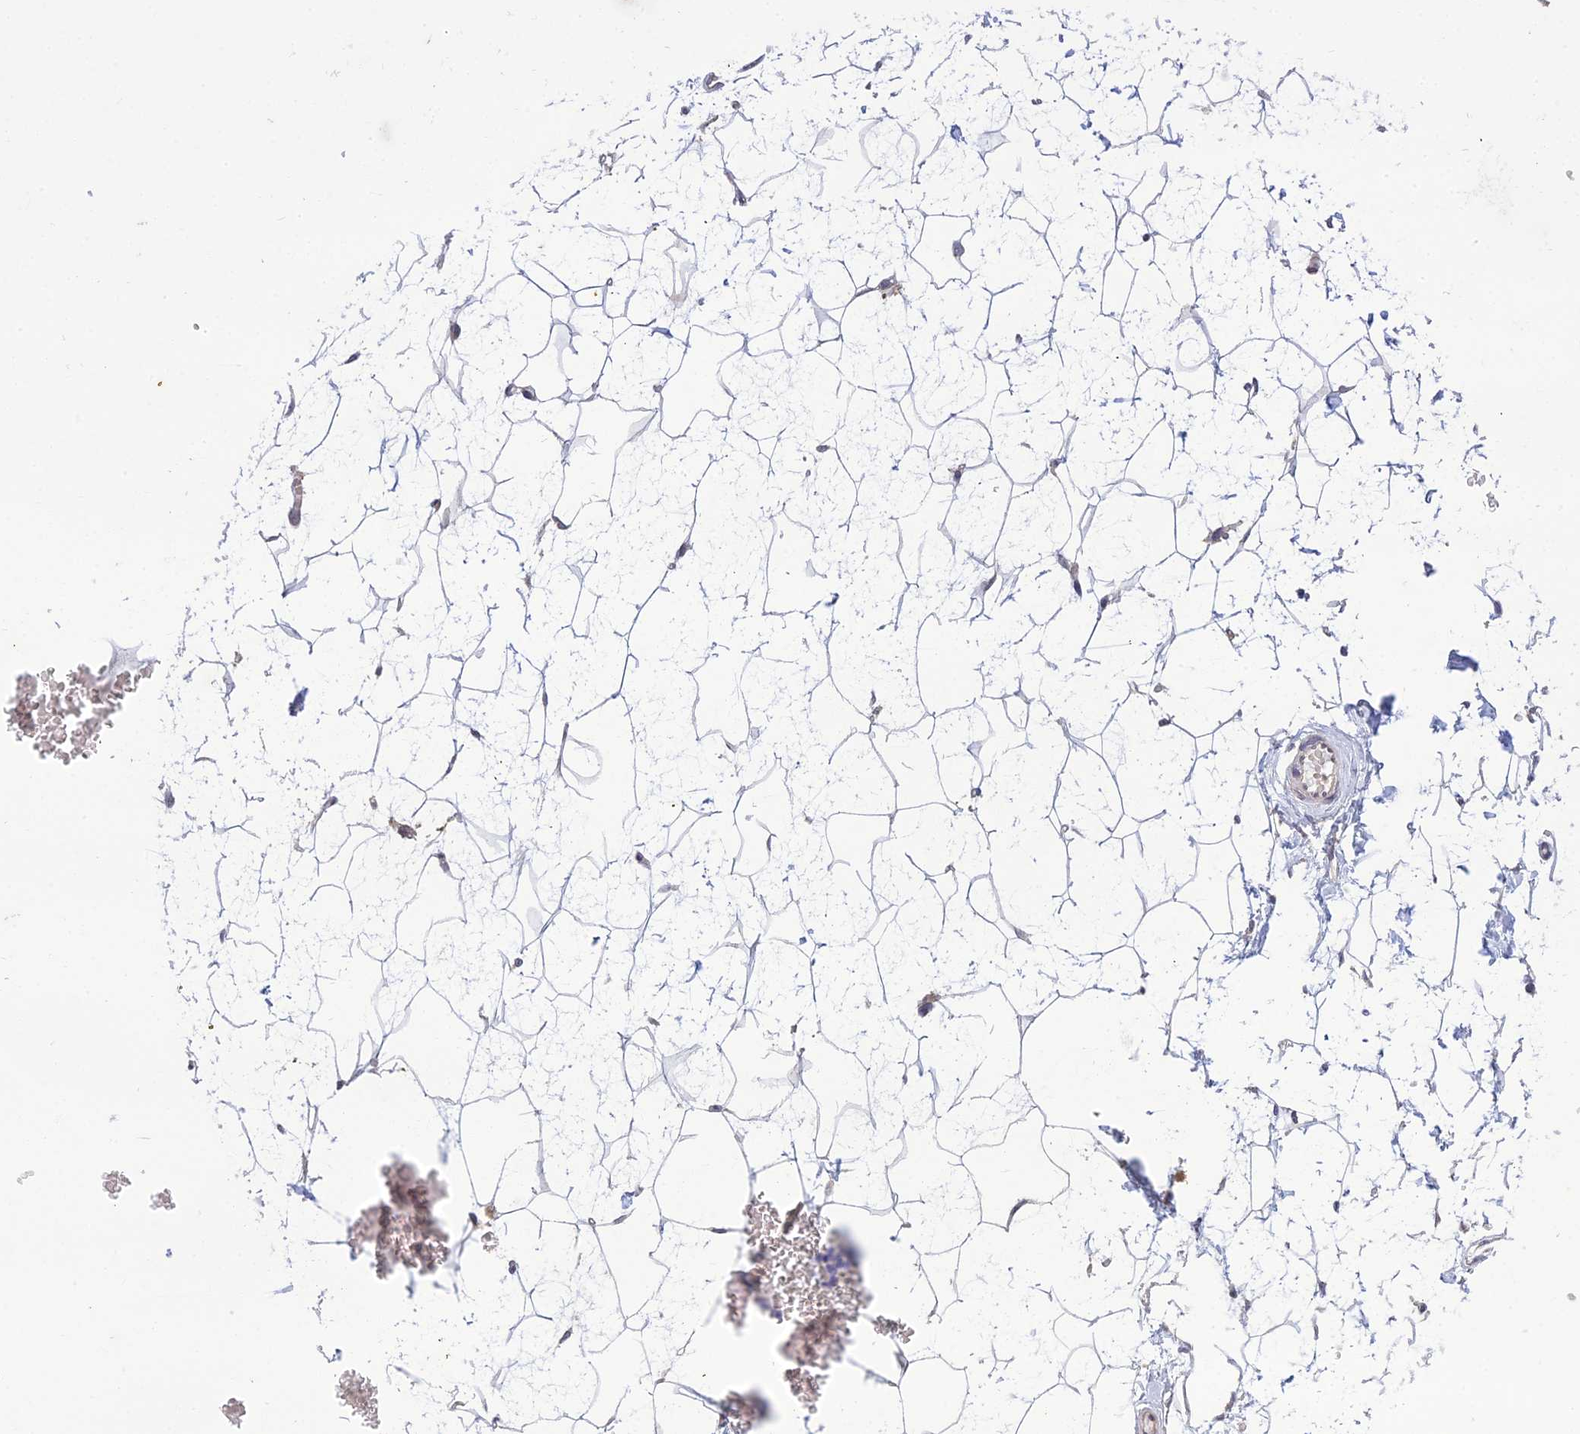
{"staining": {"intensity": "negative", "quantity": "none", "location": "none"}, "tissue": "breast", "cell_type": "Adipocytes", "image_type": "normal", "snomed": [{"axis": "morphology", "description": "Normal tissue, NOS"}, {"axis": "morphology", "description": "Adenoma, NOS"}, {"axis": "topography", "description": "Breast"}], "caption": "Immunohistochemistry histopathology image of unremarkable human breast stained for a protein (brown), which exhibits no positivity in adipocytes.", "gene": "DTX2", "patient": {"sex": "female", "age": 23}}